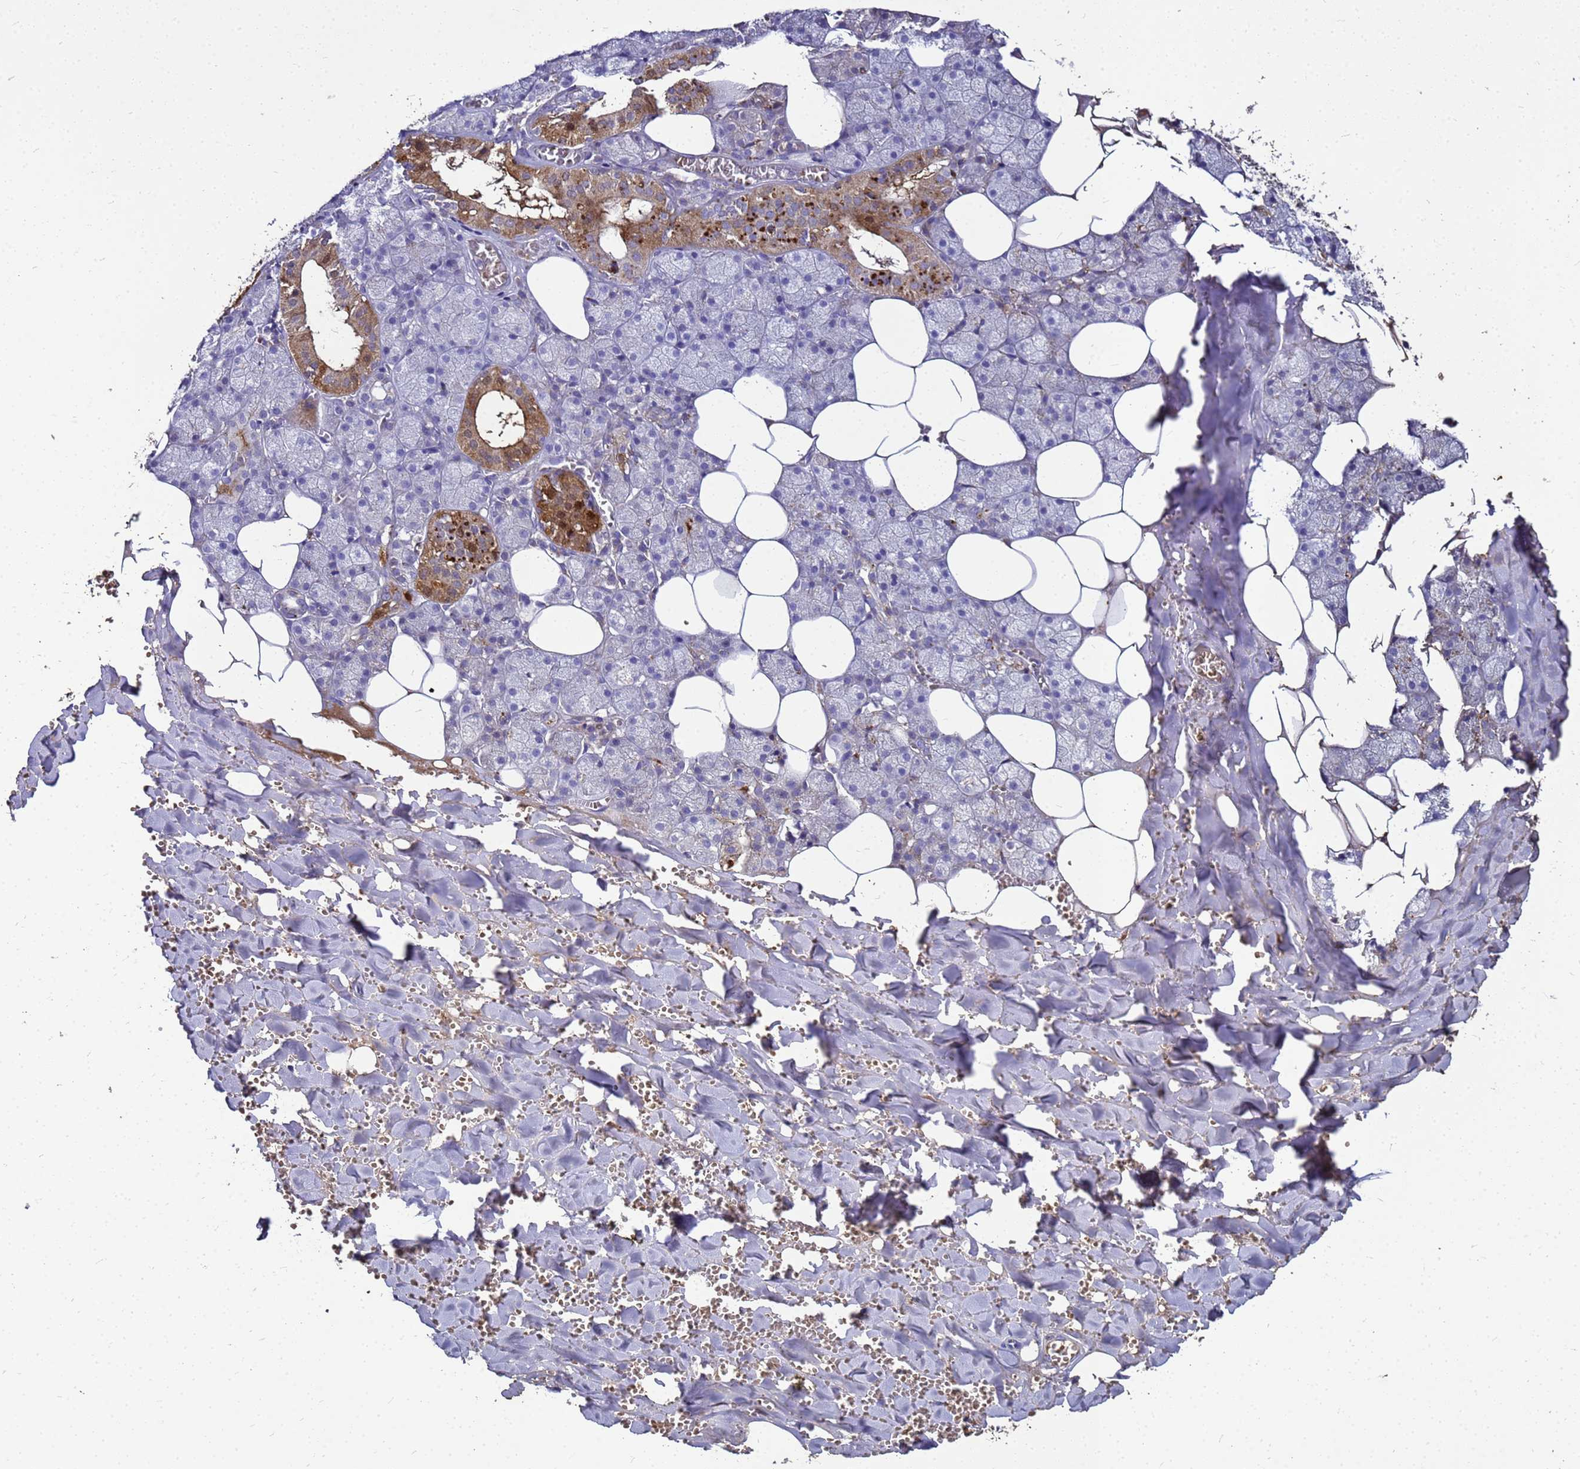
{"staining": {"intensity": "moderate", "quantity": "<25%", "location": "cytoplasmic/membranous"}, "tissue": "salivary gland", "cell_type": "Glandular cells", "image_type": "normal", "snomed": [{"axis": "morphology", "description": "Normal tissue, NOS"}, {"axis": "topography", "description": "Salivary gland"}], "caption": "Moderate cytoplasmic/membranous protein staining is appreciated in about <25% of glandular cells in salivary gland.", "gene": "S100A2", "patient": {"sex": "male", "age": 62}}